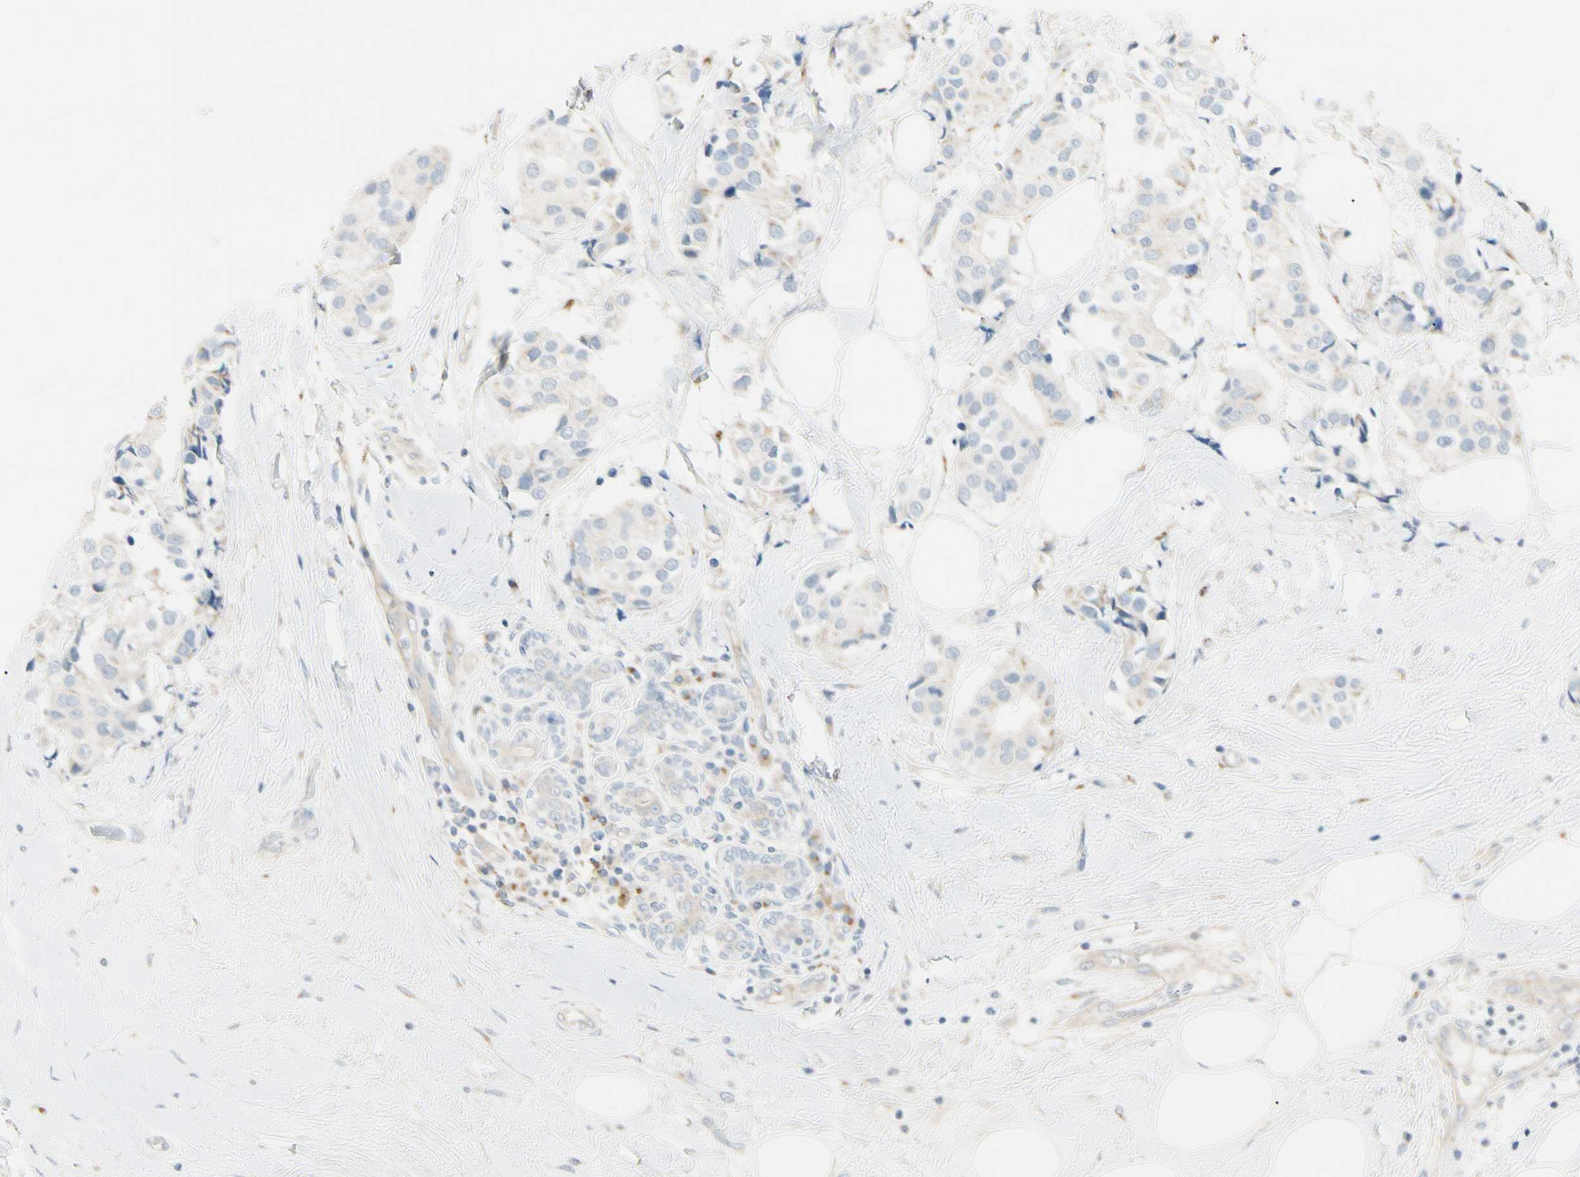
{"staining": {"intensity": "weak", "quantity": "25%-75%", "location": "cytoplasmic/membranous"}, "tissue": "breast cancer", "cell_type": "Tumor cells", "image_type": "cancer", "snomed": [{"axis": "morphology", "description": "Normal tissue, NOS"}, {"axis": "morphology", "description": "Duct carcinoma"}, {"axis": "topography", "description": "Breast"}], "caption": "Breast infiltrating ductal carcinoma tissue displays weak cytoplasmic/membranous staining in about 25%-75% of tumor cells", "gene": "ABCA3", "patient": {"sex": "female", "age": 39}}